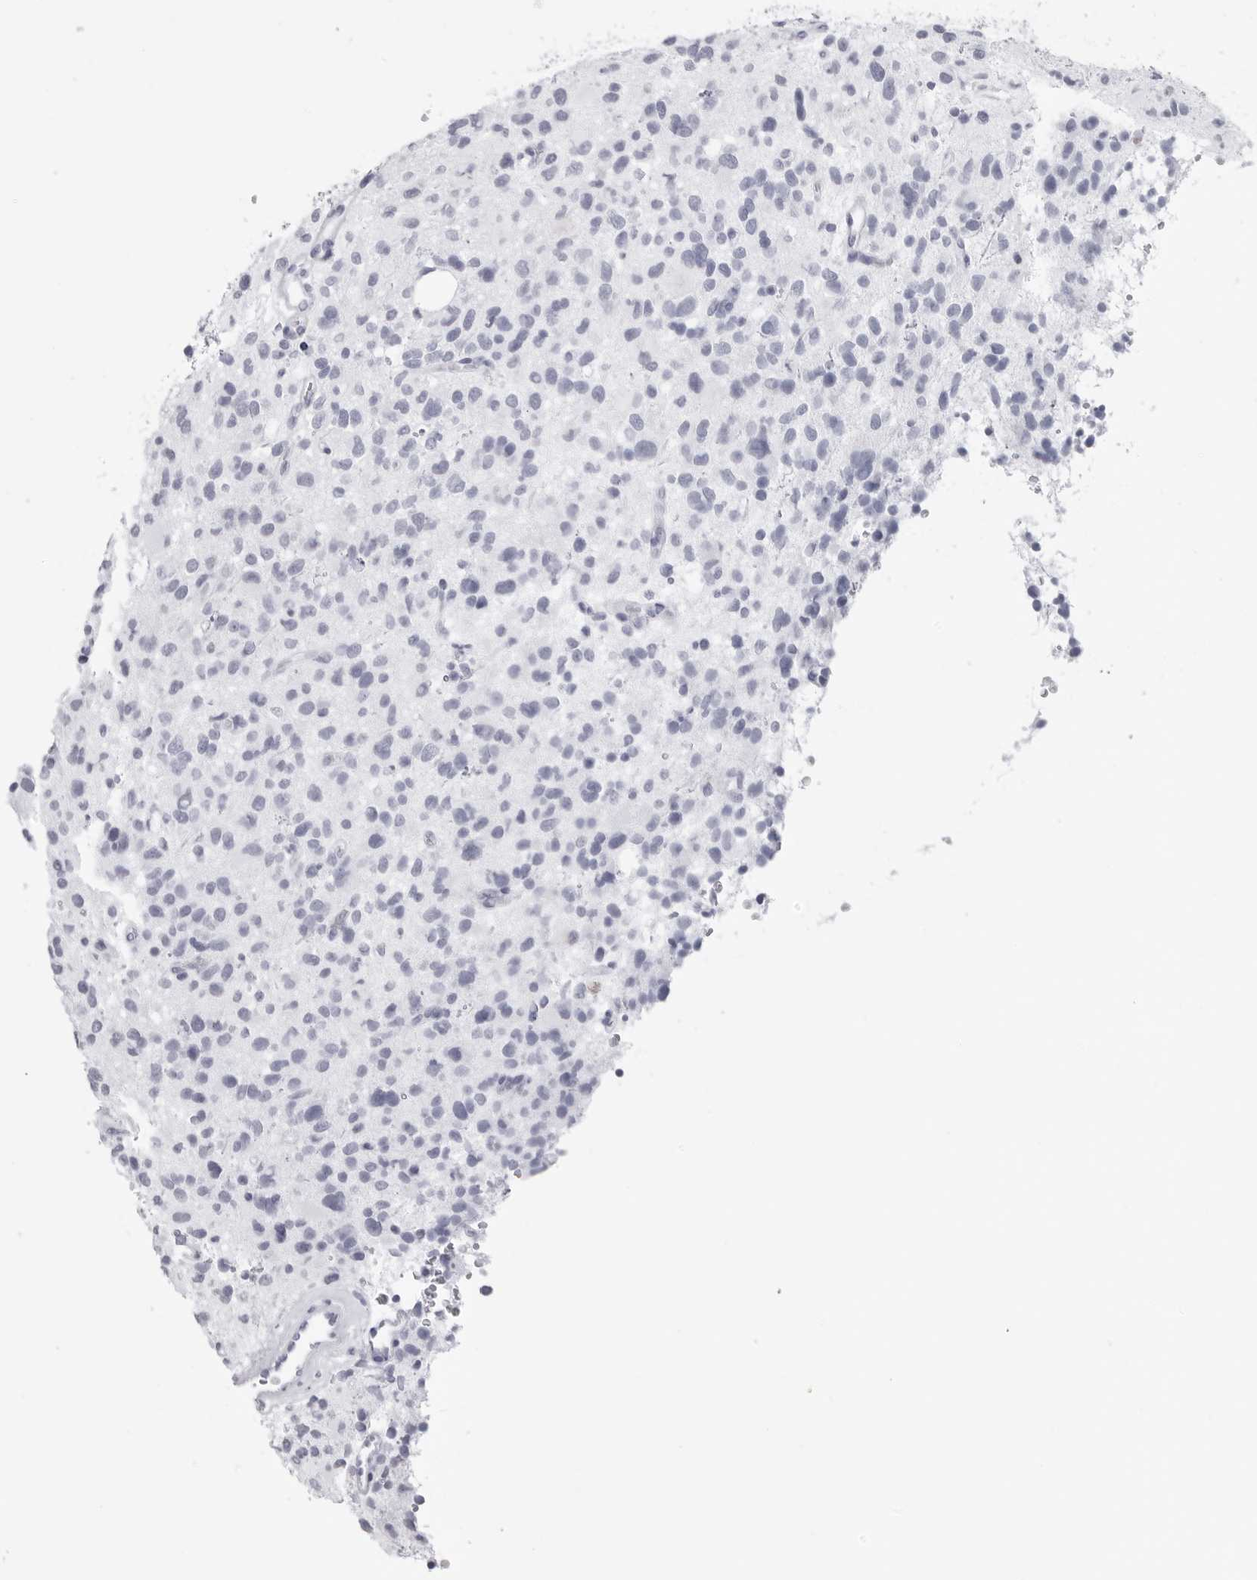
{"staining": {"intensity": "negative", "quantity": "none", "location": "none"}, "tissue": "glioma", "cell_type": "Tumor cells", "image_type": "cancer", "snomed": [{"axis": "morphology", "description": "Glioma, malignant, High grade"}, {"axis": "topography", "description": "Brain"}], "caption": "DAB (3,3'-diaminobenzidine) immunohistochemical staining of human glioma shows no significant expression in tumor cells.", "gene": "CST2", "patient": {"sex": "male", "age": 48}}